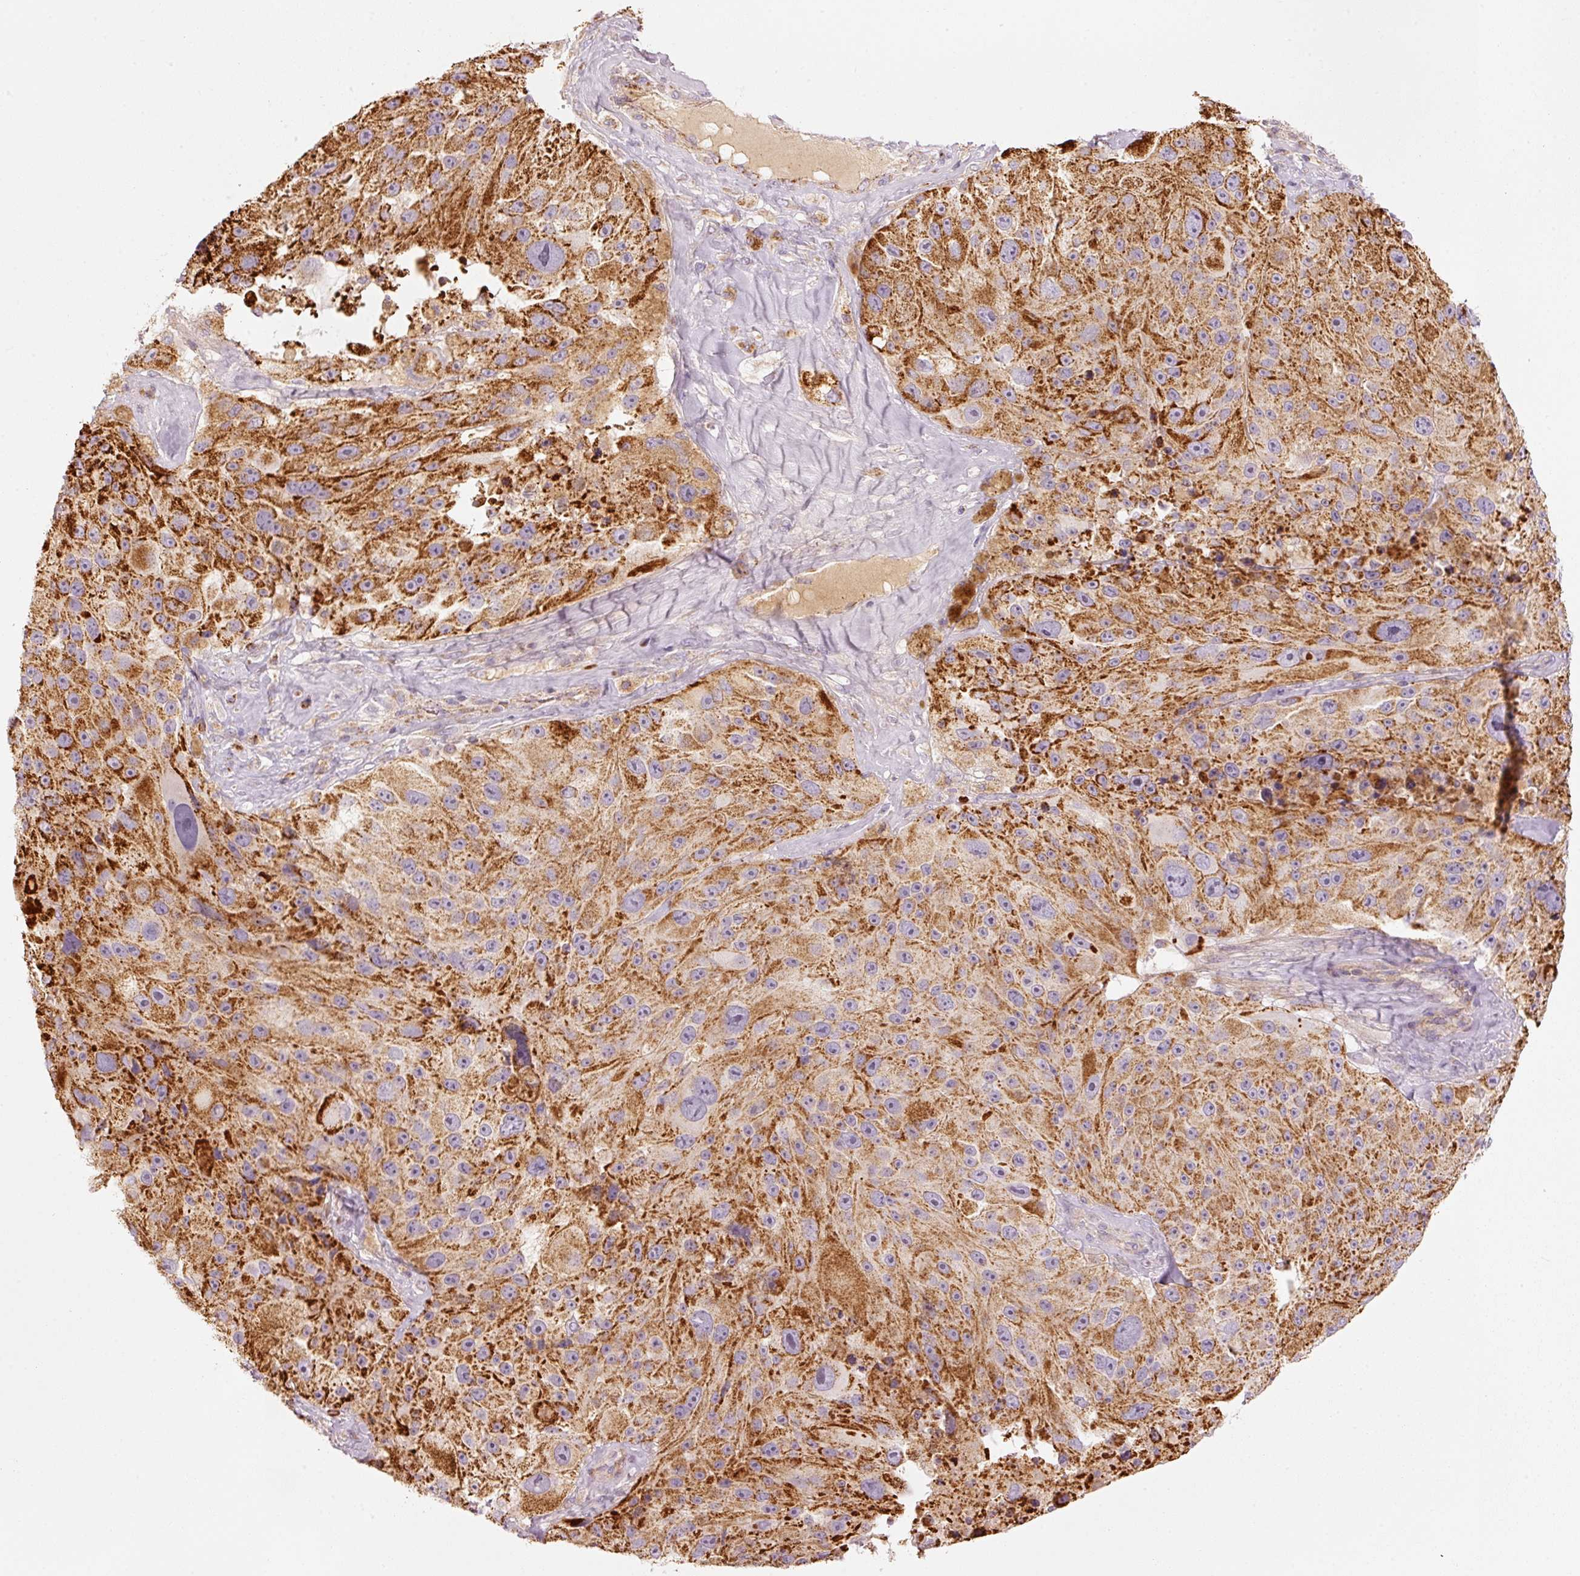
{"staining": {"intensity": "strong", "quantity": ">75%", "location": "cytoplasmic/membranous"}, "tissue": "melanoma", "cell_type": "Tumor cells", "image_type": "cancer", "snomed": [{"axis": "morphology", "description": "Malignant melanoma, Metastatic site"}, {"axis": "topography", "description": "Lymph node"}], "caption": "Strong cytoplasmic/membranous staining is present in approximately >75% of tumor cells in malignant melanoma (metastatic site). (DAB (3,3'-diaminobenzidine) IHC with brightfield microscopy, high magnification).", "gene": "C17orf98", "patient": {"sex": "male", "age": 62}}